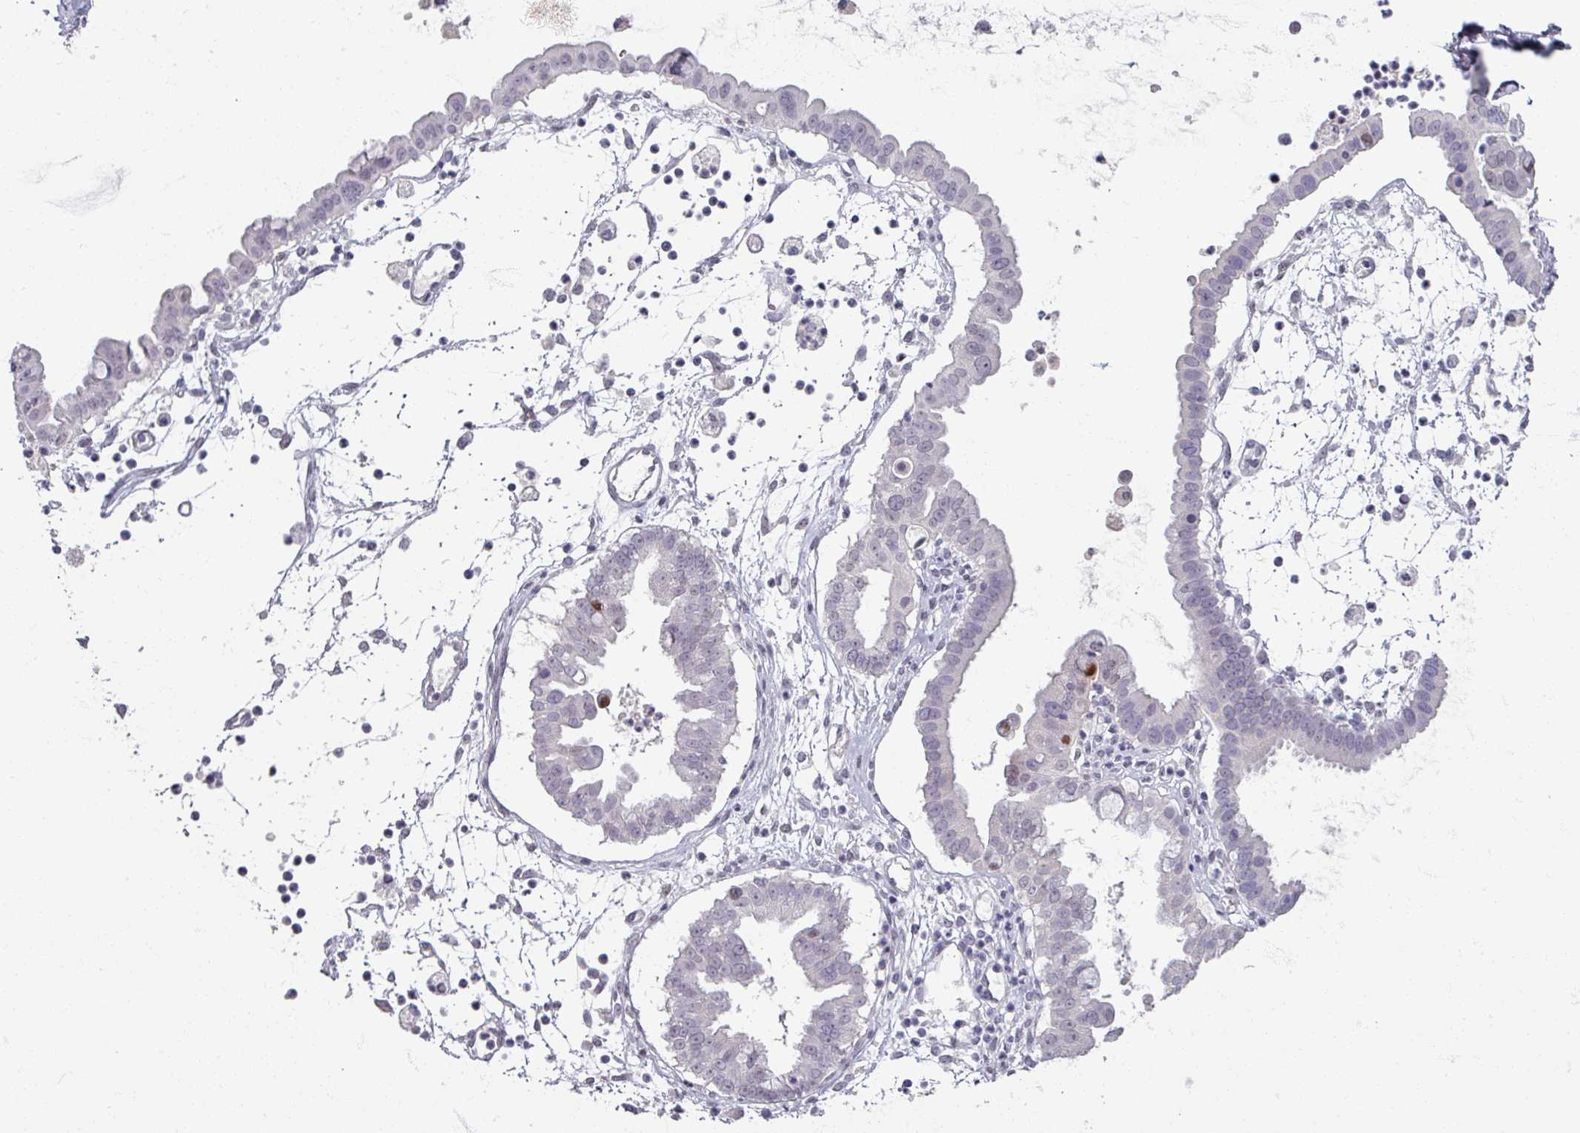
{"staining": {"intensity": "negative", "quantity": "none", "location": "none"}, "tissue": "ovarian cancer", "cell_type": "Tumor cells", "image_type": "cancer", "snomed": [{"axis": "morphology", "description": "Cystadenocarcinoma, mucinous, NOS"}, {"axis": "topography", "description": "Ovary"}], "caption": "Immunohistochemical staining of mucinous cystadenocarcinoma (ovarian) shows no significant staining in tumor cells.", "gene": "SOX11", "patient": {"sex": "female", "age": 61}}